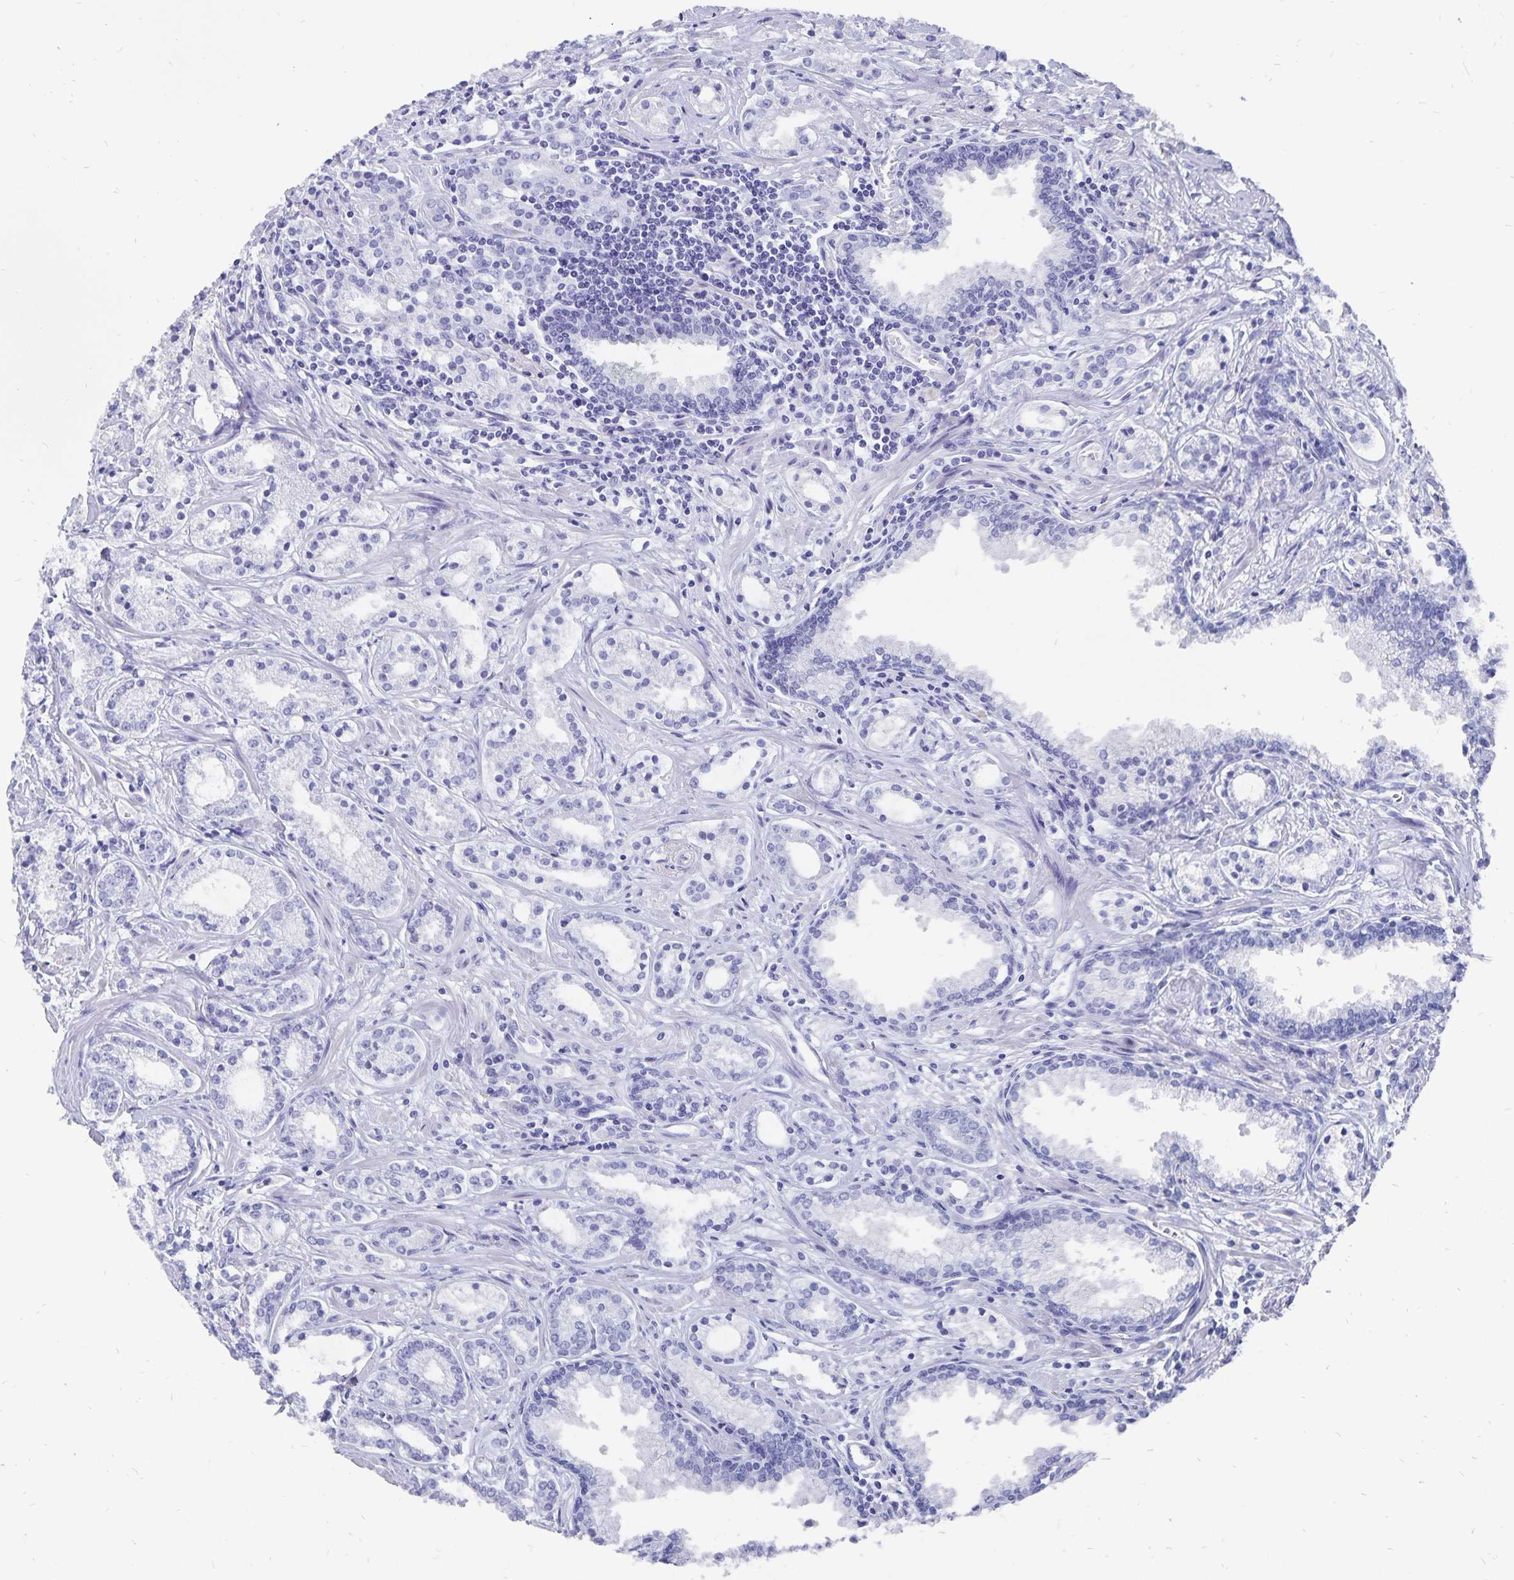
{"staining": {"intensity": "negative", "quantity": "none", "location": "none"}, "tissue": "prostate cancer", "cell_type": "Tumor cells", "image_type": "cancer", "snomed": [{"axis": "morphology", "description": "Adenocarcinoma, Medium grade"}, {"axis": "topography", "description": "Prostate"}], "caption": "Tumor cells show no significant positivity in medium-grade adenocarcinoma (prostate).", "gene": "ADH1A", "patient": {"sex": "male", "age": 57}}